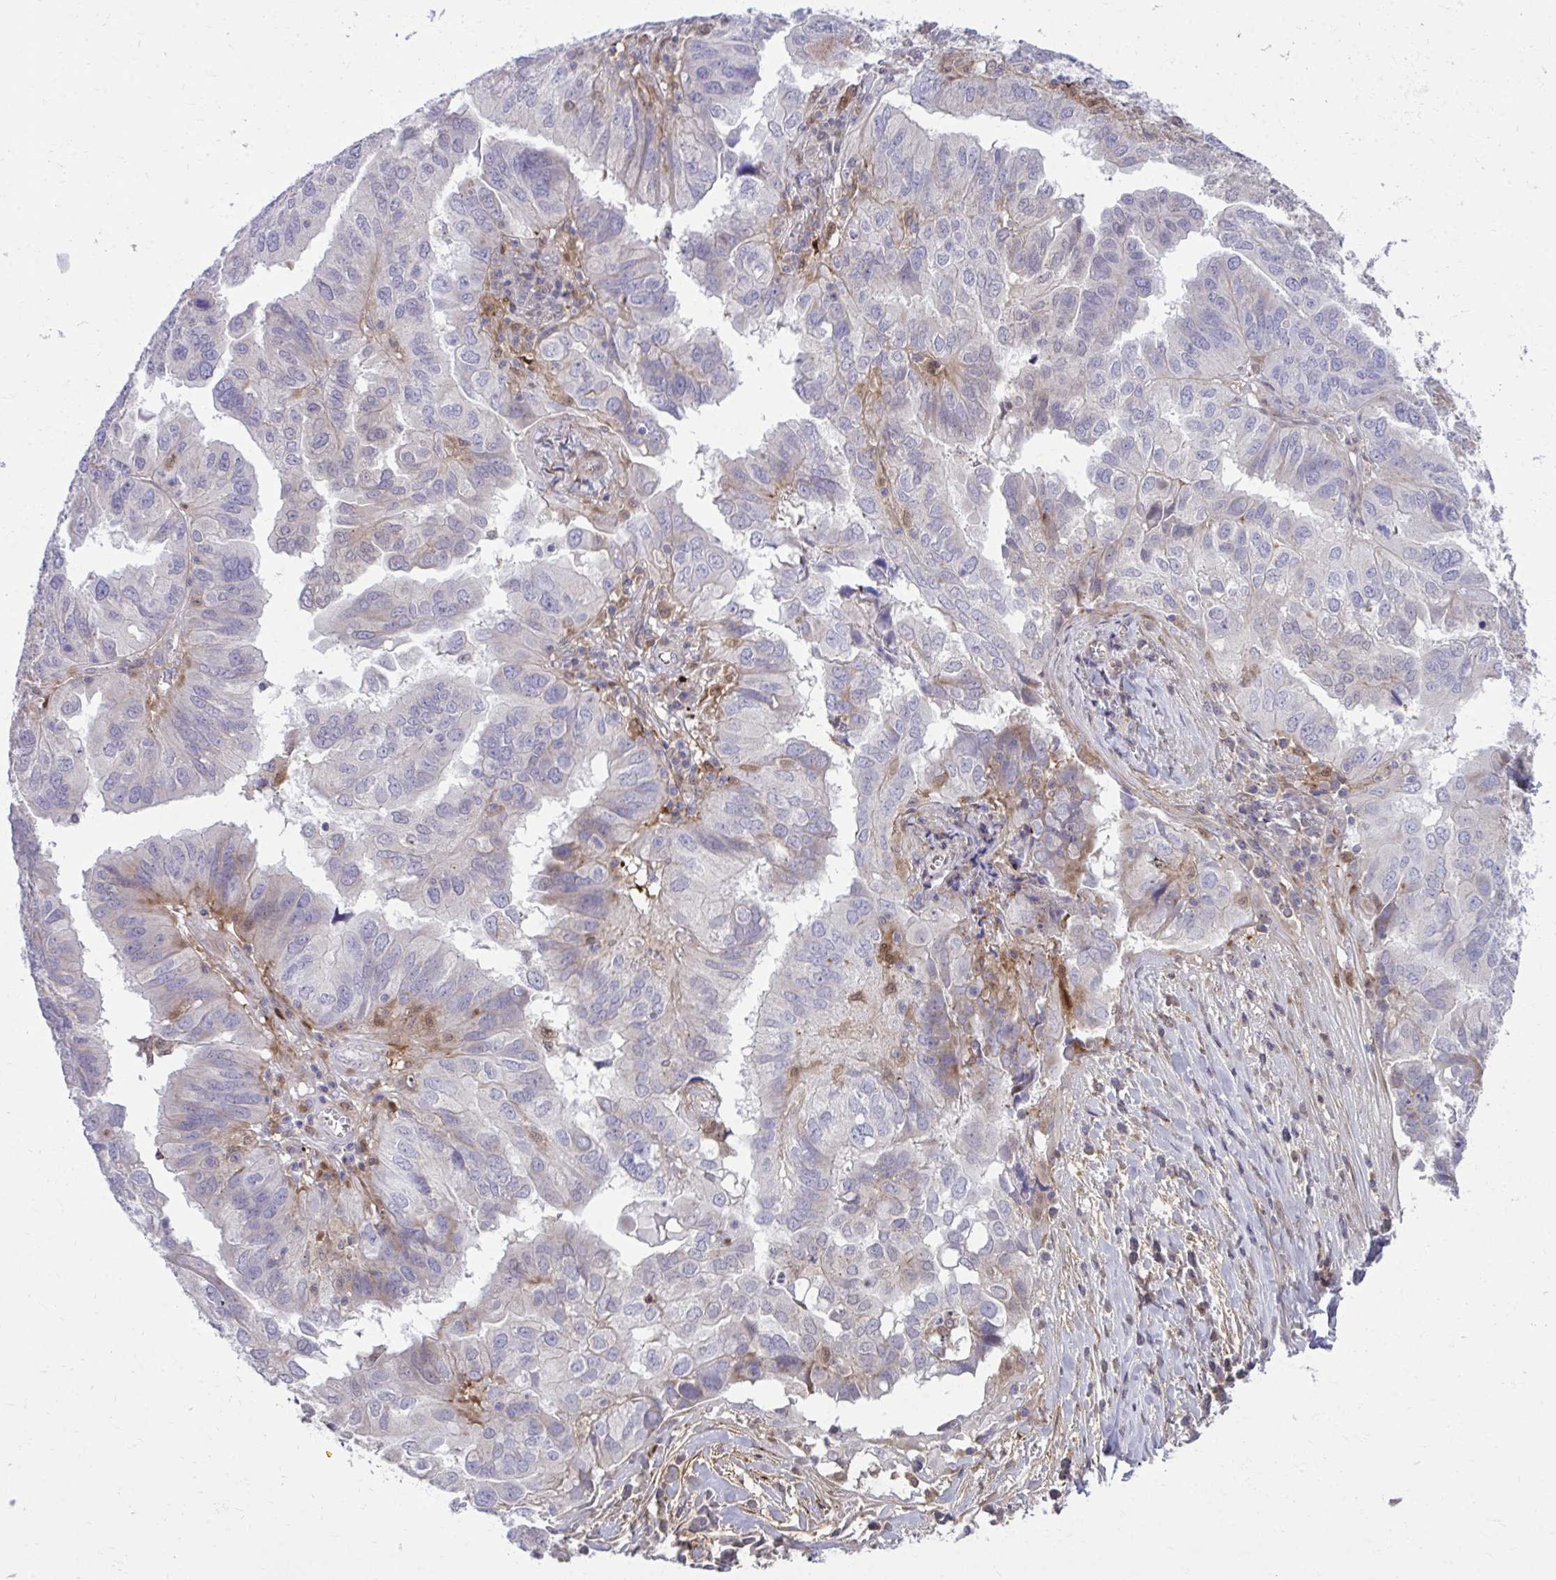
{"staining": {"intensity": "negative", "quantity": "none", "location": "none"}, "tissue": "ovarian cancer", "cell_type": "Tumor cells", "image_type": "cancer", "snomed": [{"axis": "morphology", "description": "Cystadenocarcinoma, serous, NOS"}, {"axis": "topography", "description": "Ovary"}], "caption": "Immunohistochemistry (IHC) photomicrograph of ovarian serous cystadenocarcinoma stained for a protein (brown), which shows no staining in tumor cells. (DAB (3,3'-diaminobenzidine) IHC with hematoxylin counter stain).", "gene": "C16orf54", "patient": {"sex": "female", "age": 79}}